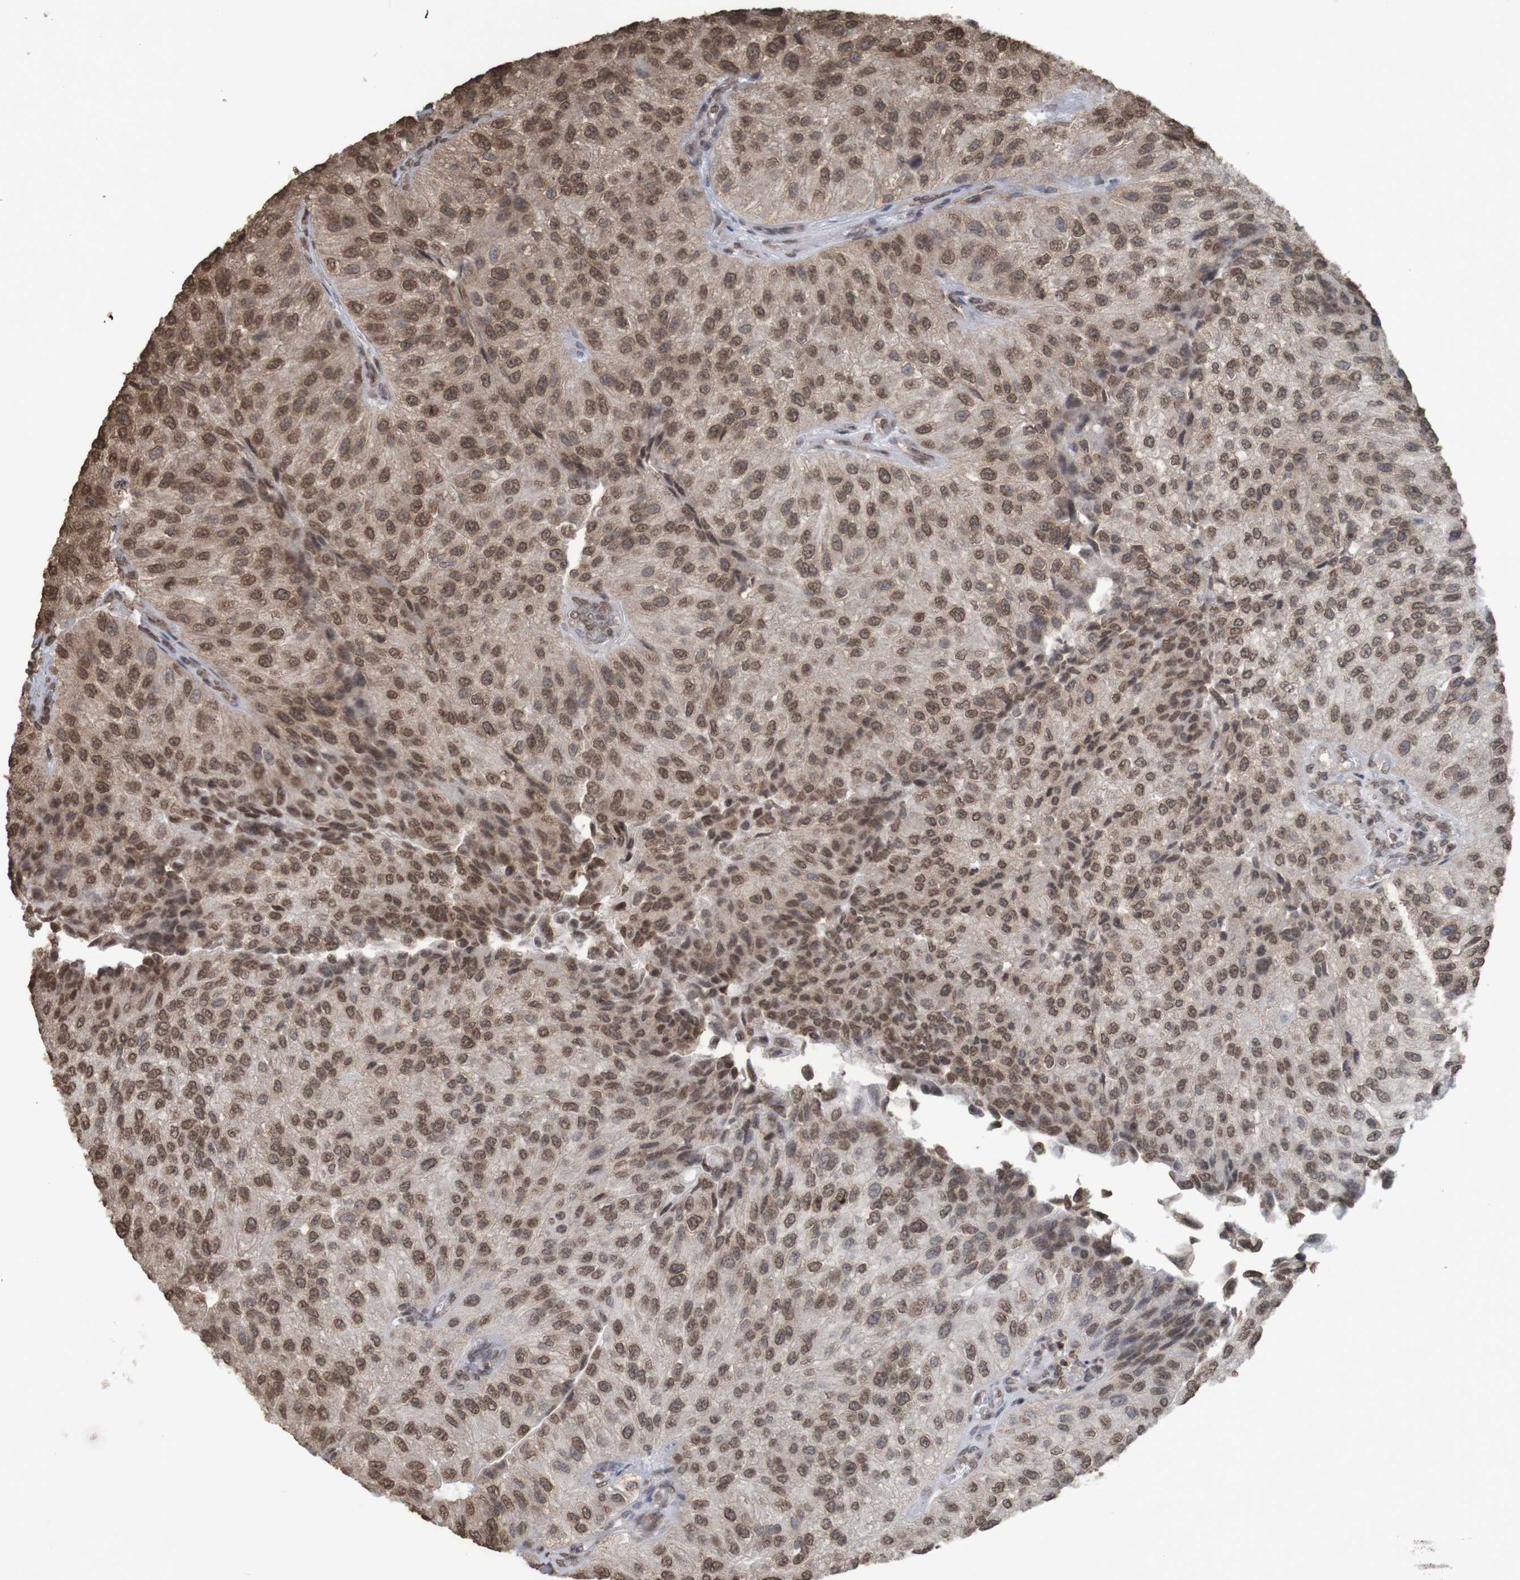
{"staining": {"intensity": "moderate", "quantity": ">75%", "location": "cytoplasmic/membranous,nuclear"}, "tissue": "urothelial cancer", "cell_type": "Tumor cells", "image_type": "cancer", "snomed": [{"axis": "morphology", "description": "Urothelial carcinoma, High grade"}, {"axis": "topography", "description": "Kidney"}, {"axis": "topography", "description": "Urinary bladder"}], "caption": "Immunohistochemistry histopathology image of neoplastic tissue: high-grade urothelial carcinoma stained using IHC shows medium levels of moderate protein expression localized specifically in the cytoplasmic/membranous and nuclear of tumor cells, appearing as a cytoplasmic/membranous and nuclear brown color.", "gene": "GFI1", "patient": {"sex": "male", "age": 77}}